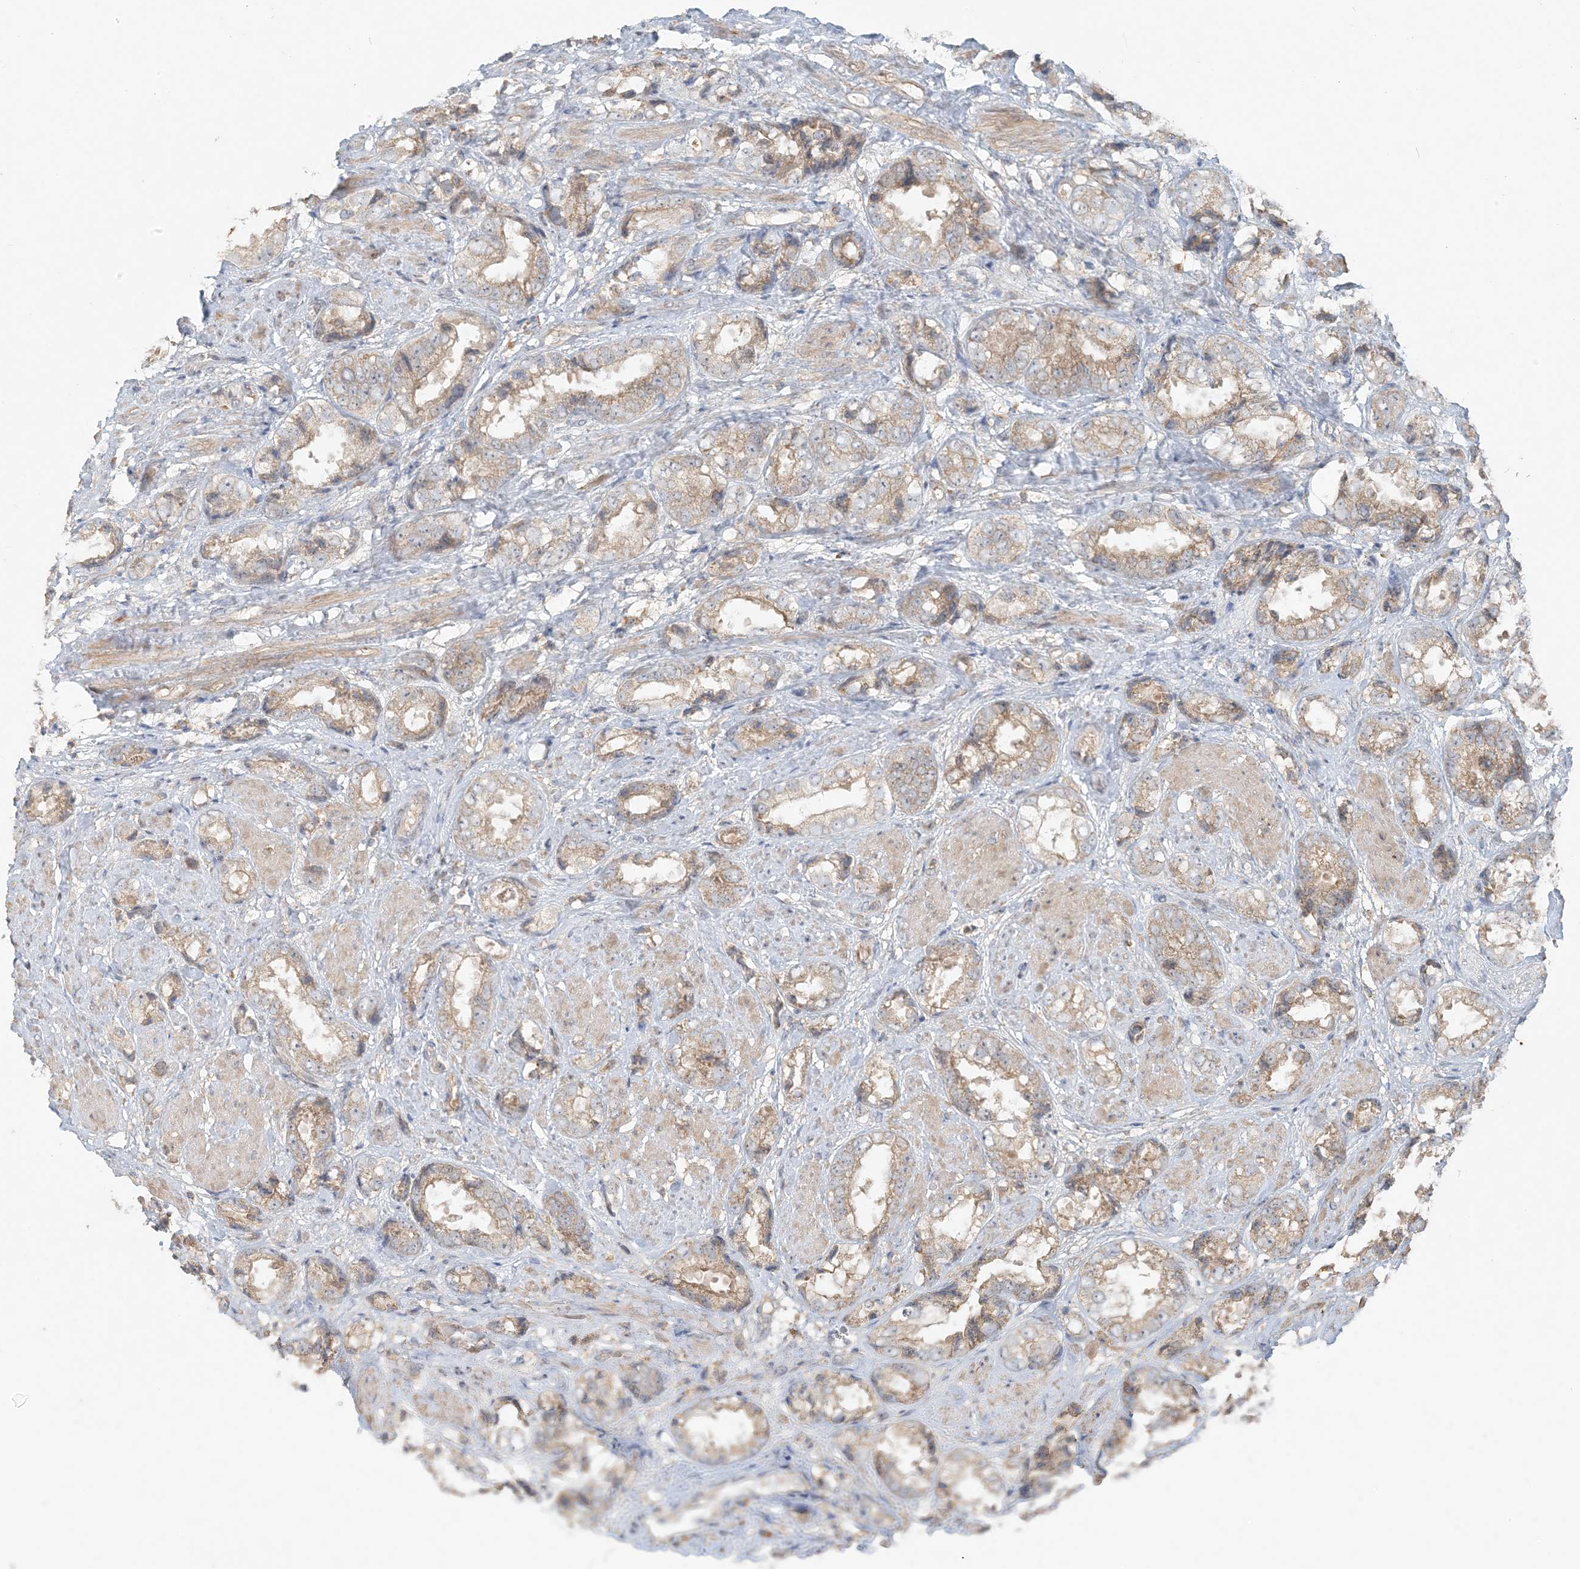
{"staining": {"intensity": "moderate", "quantity": ">75%", "location": "cytoplasmic/membranous"}, "tissue": "prostate cancer", "cell_type": "Tumor cells", "image_type": "cancer", "snomed": [{"axis": "morphology", "description": "Adenocarcinoma, High grade"}, {"axis": "topography", "description": "Prostate"}], "caption": "Prostate adenocarcinoma (high-grade) stained with immunohistochemistry reveals moderate cytoplasmic/membranous expression in approximately >75% of tumor cells.", "gene": "MCOLN1", "patient": {"sex": "male", "age": 61}}